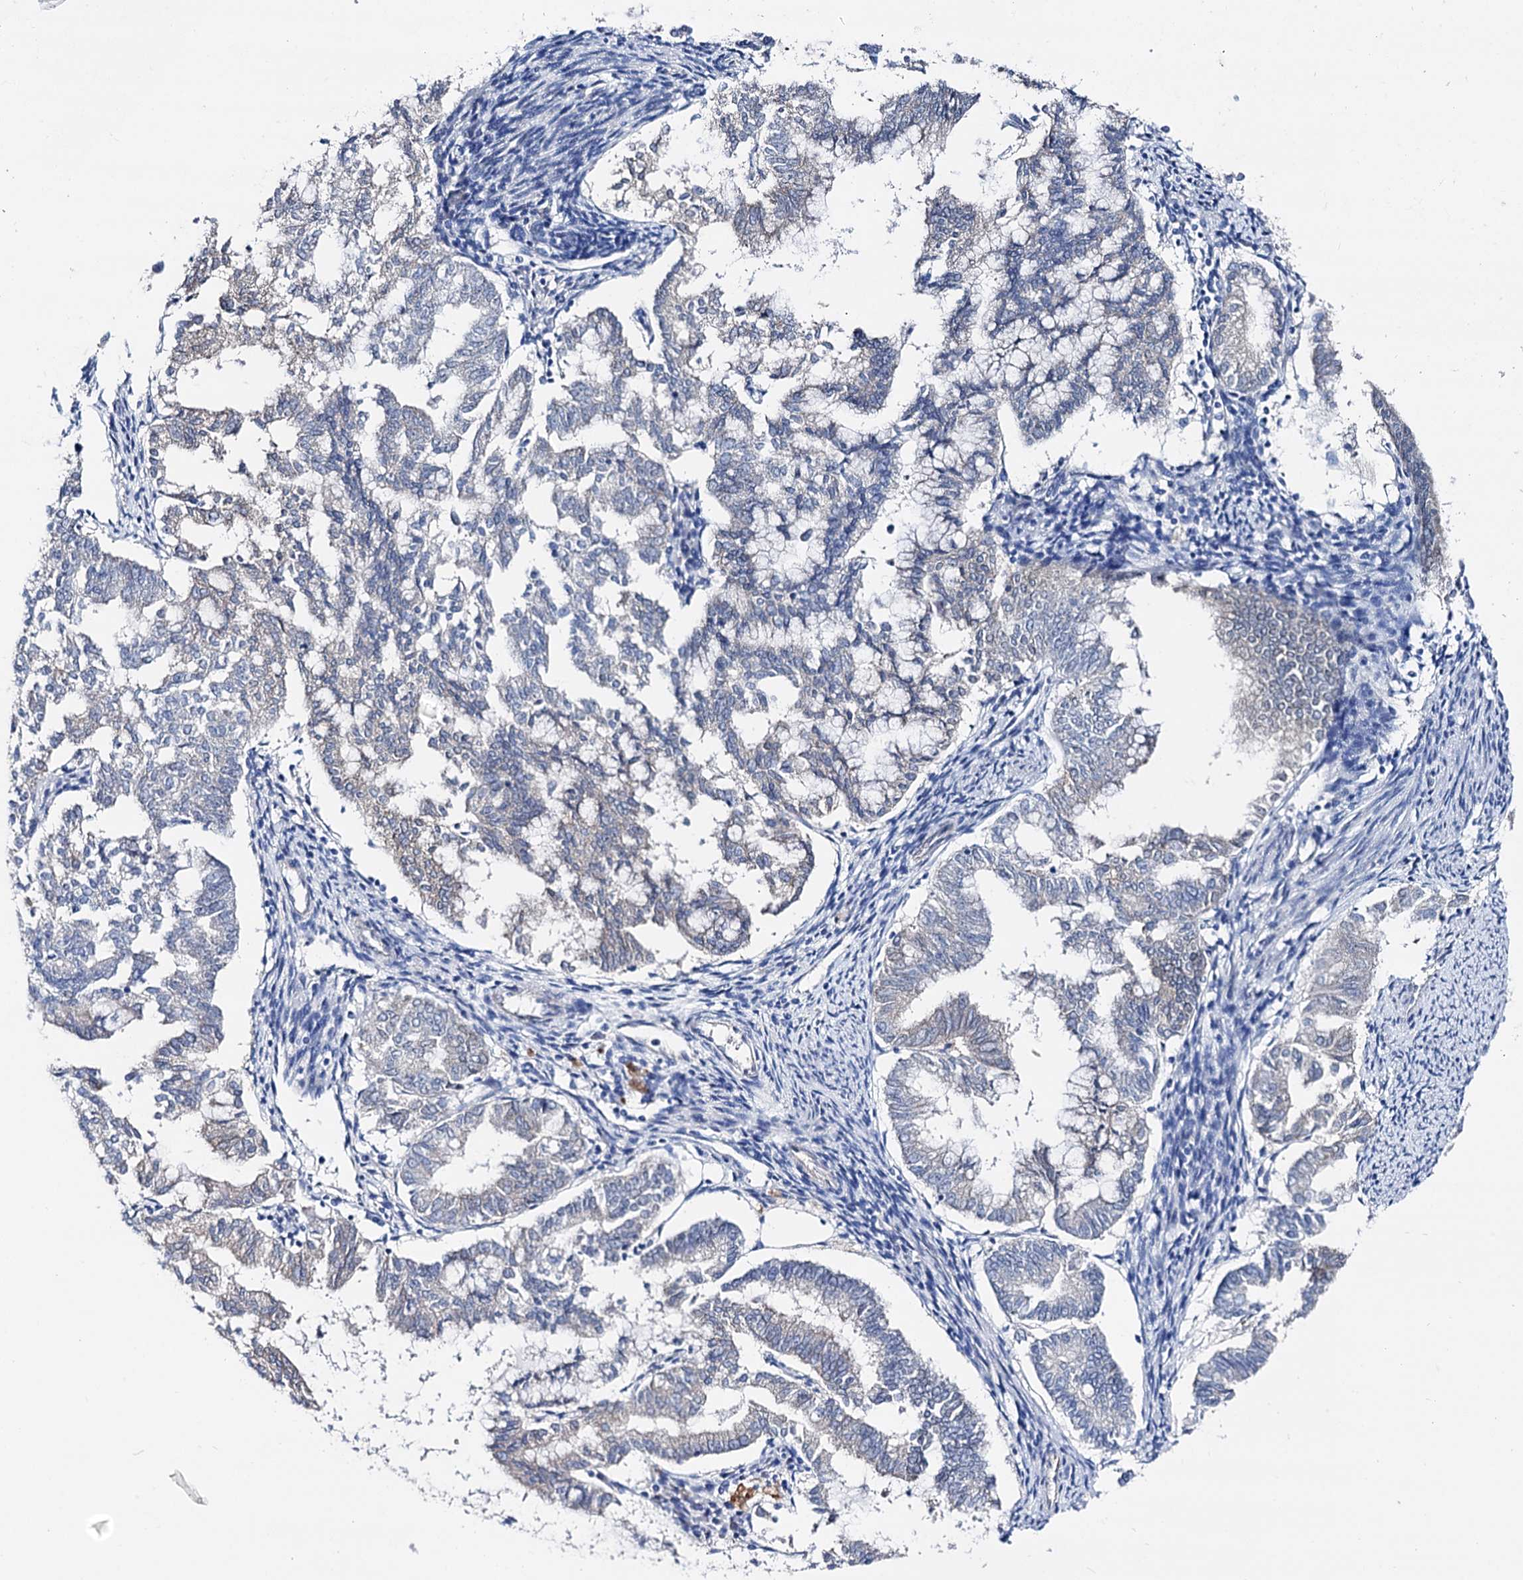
{"staining": {"intensity": "negative", "quantity": "none", "location": "none"}, "tissue": "endometrial cancer", "cell_type": "Tumor cells", "image_type": "cancer", "snomed": [{"axis": "morphology", "description": "Adenocarcinoma, NOS"}, {"axis": "topography", "description": "Endometrium"}], "caption": "A high-resolution micrograph shows immunohistochemistry staining of endometrial cancer, which demonstrates no significant expression in tumor cells. (DAB immunohistochemistry, high magnification).", "gene": "SHROOM1", "patient": {"sex": "female", "age": 79}}